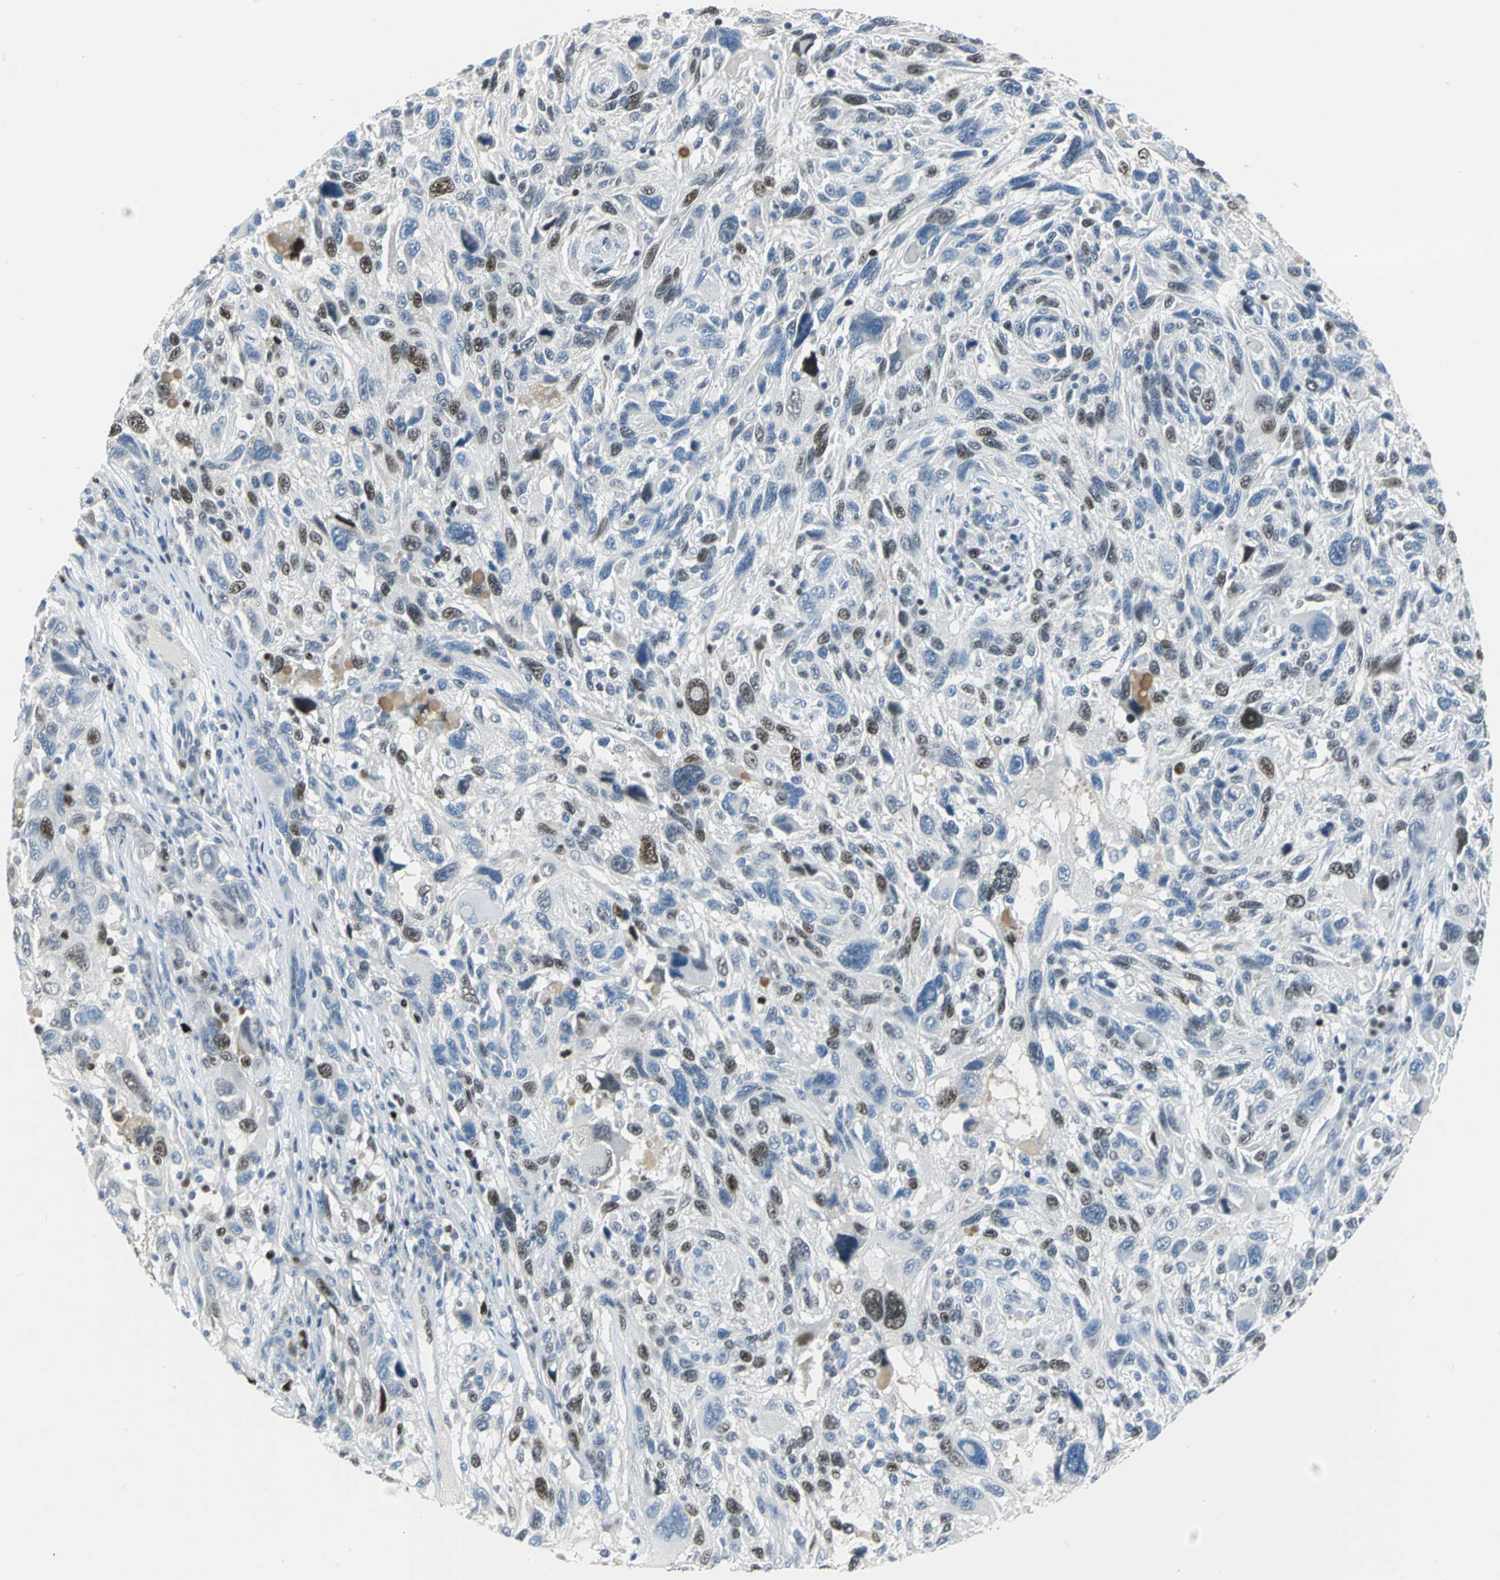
{"staining": {"intensity": "moderate", "quantity": "25%-75%", "location": "nuclear"}, "tissue": "melanoma", "cell_type": "Tumor cells", "image_type": "cancer", "snomed": [{"axis": "morphology", "description": "Malignant melanoma, NOS"}, {"axis": "topography", "description": "Skin"}], "caption": "Immunohistochemistry of human melanoma exhibits medium levels of moderate nuclear staining in about 25%-75% of tumor cells. The protein of interest is shown in brown color, while the nuclei are stained blue.", "gene": "MCM3", "patient": {"sex": "male", "age": 53}}